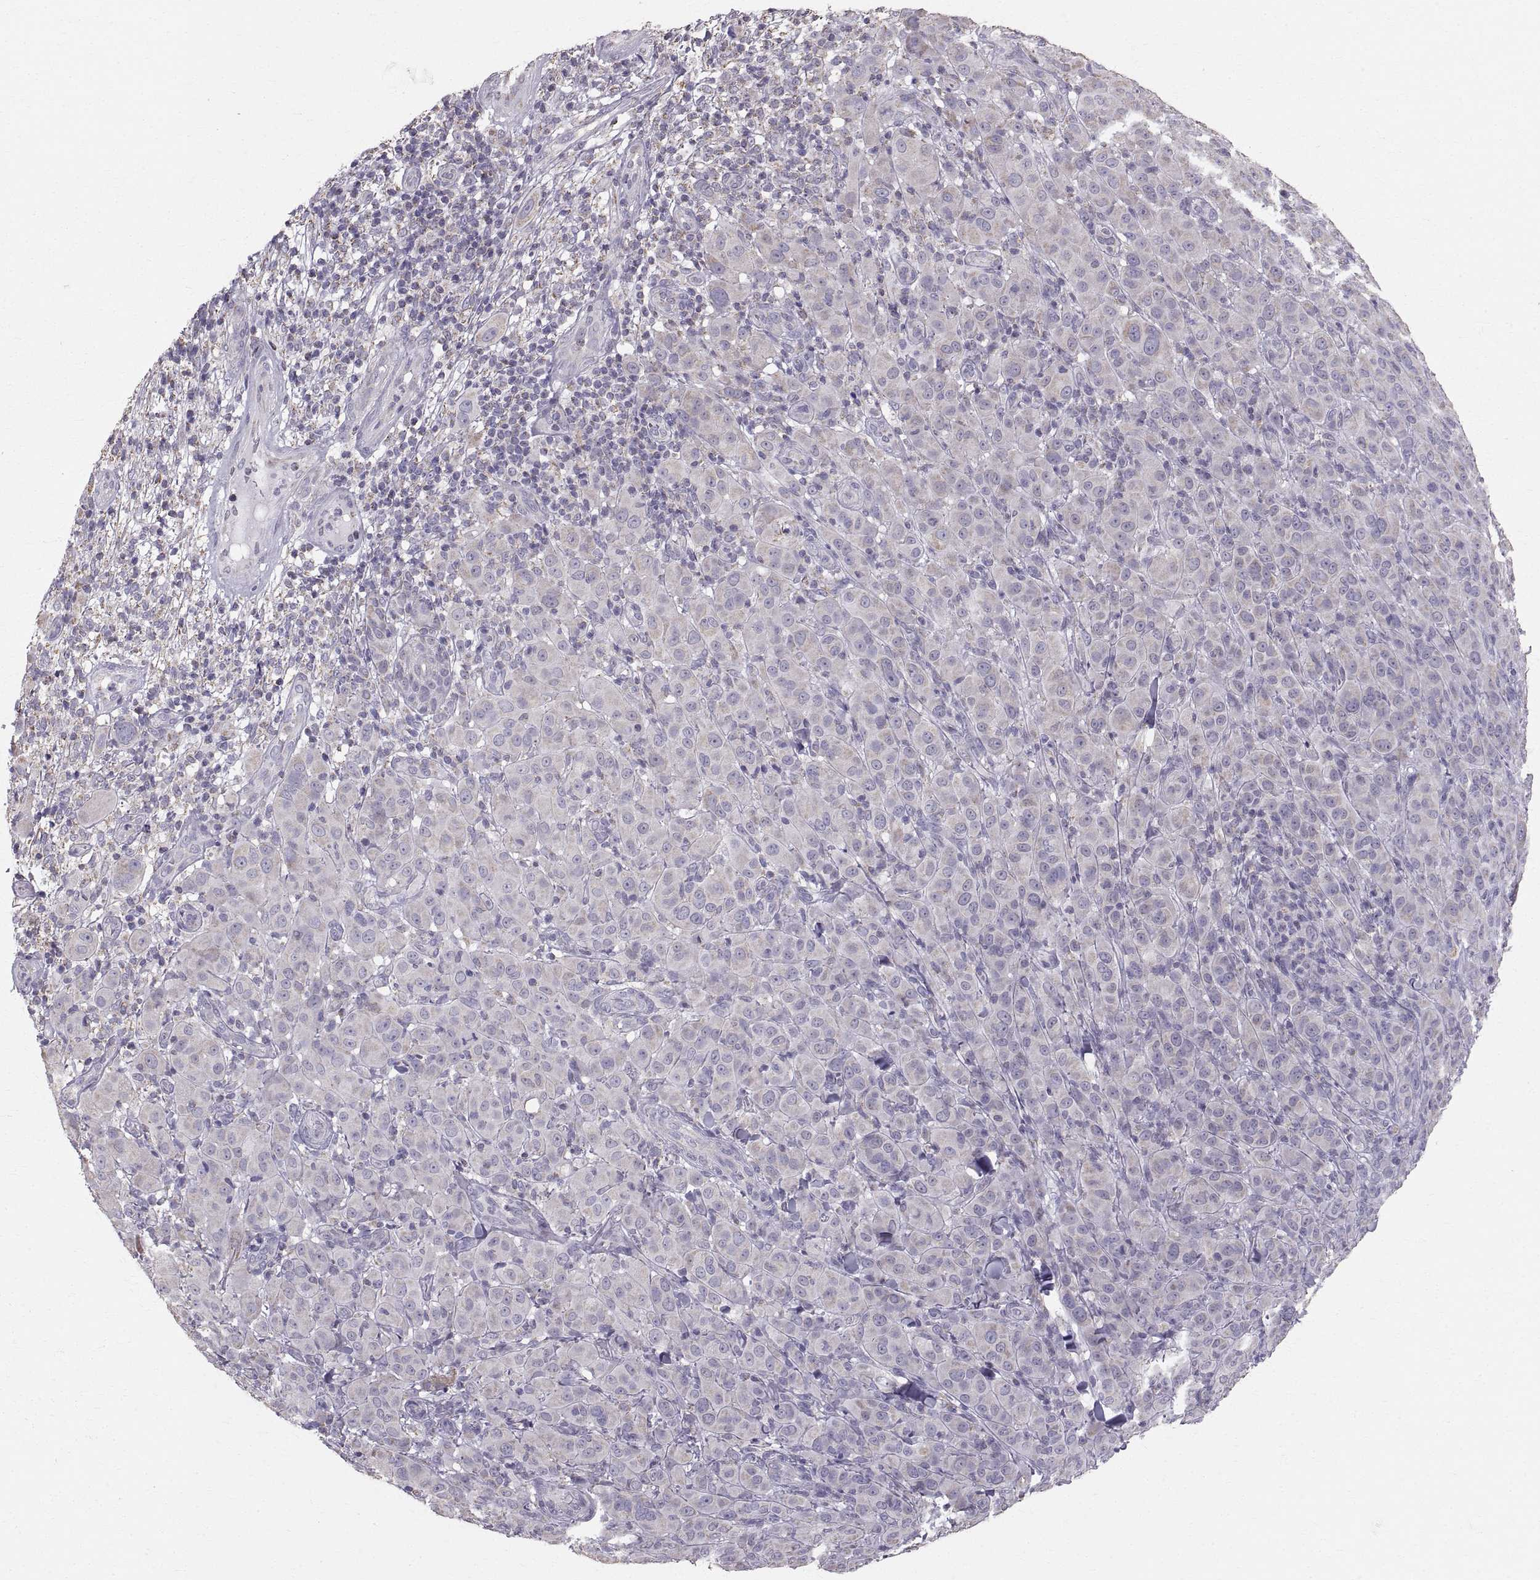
{"staining": {"intensity": "negative", "quantity": "none", "location": "none"}, "tissue": "melanoma", "cell_type": "Tumor cells", "image_type": "cancer", "snomed": [{"axis": "morphology", "description": "Malignant melanoma, NOS"}, {"axis": "topography", "description": "Skin"}], "caption": "The immunohistochemistry photomicrograph has no significant staining in tumor cells of melanoma tissue.", "gene": "STMND1", "patient": {"sex": "female", "age": 87}}